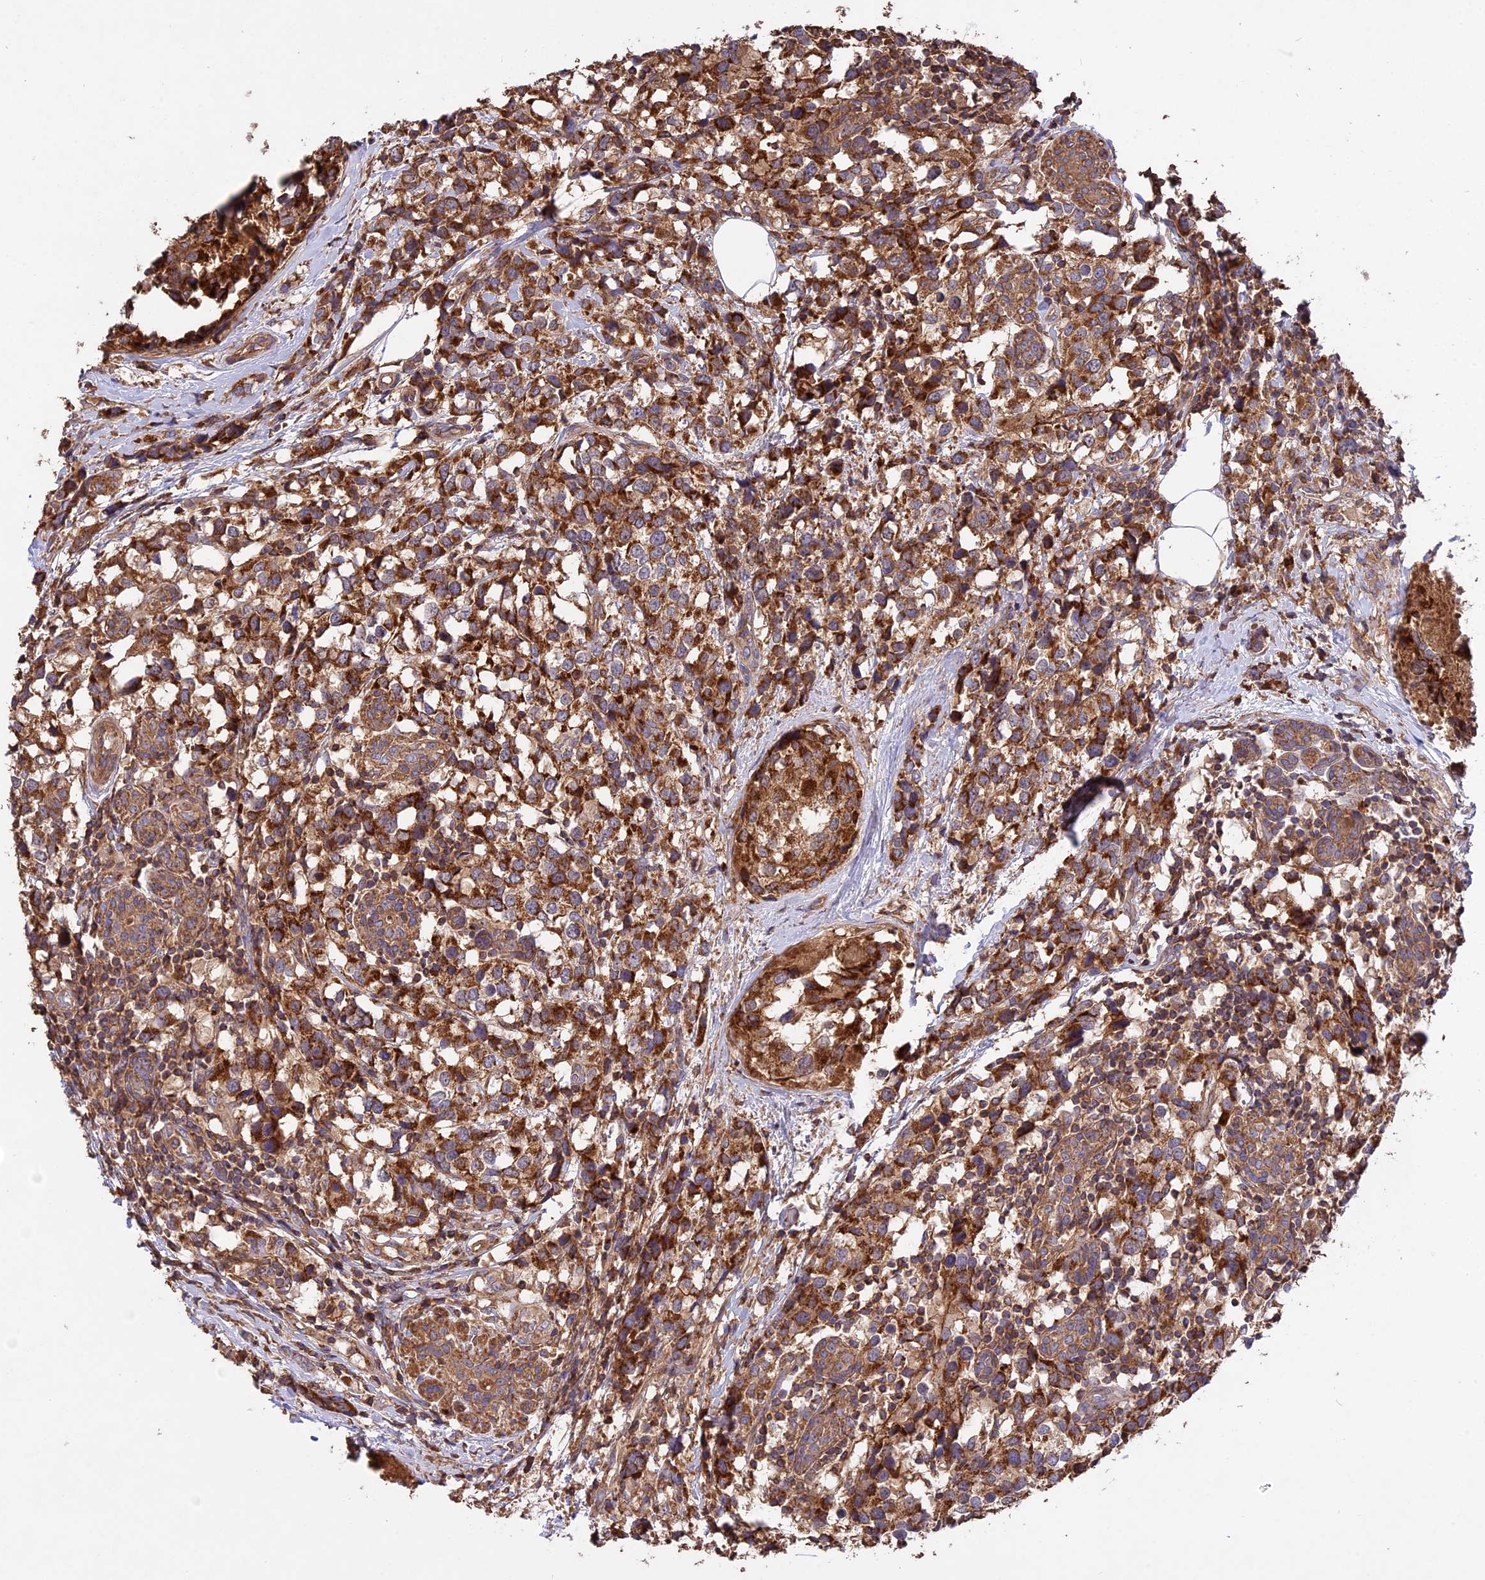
{"staining": {"intensity": "strong", "quantity": ">75%", "location": "cytoplasmic/membranous"}, "tissue": "breast cancer", "cell_type": "Tumor cells", "image_type": "cancer", "snomed": [{"axis": "morphology", "description": "Lobular carcinoma"}, {"axis": "topography", "description": "Breast"}], "caption": "This micrograph reveals immunohistochemistry staining of human breast lobular carcinoma, with high strong cytoplasmic/membranous staining in approximately >75% of tumor cells.", "gene": "NUDT8", "patient": {"sex": "female", "age": 59}}